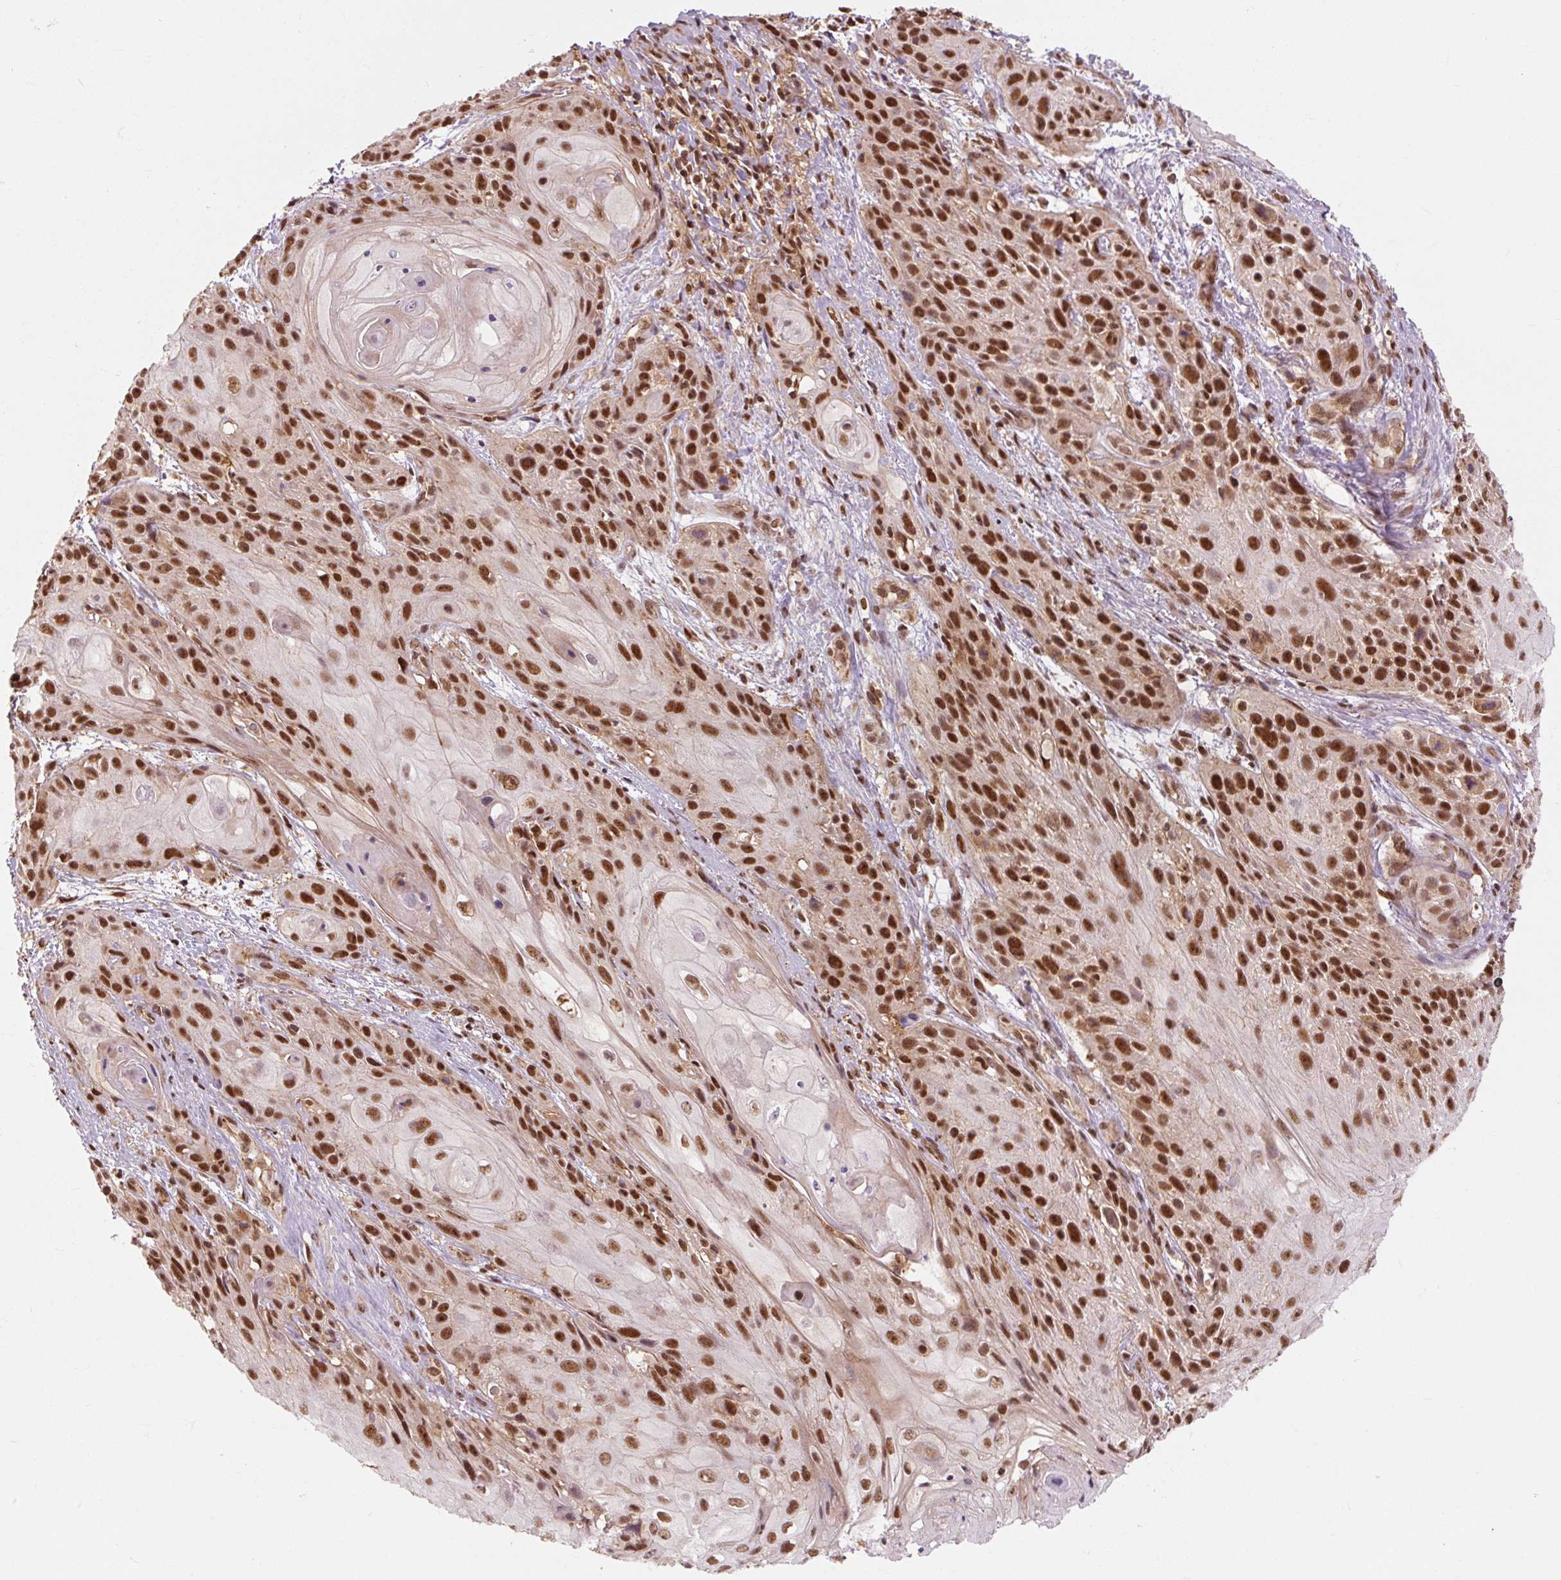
{"staining": {"intensity": "strong", "quantity": ">75%", "location": "nuclear"}, "tissue": "skin cancer", "cell_type": "Tumor cells", "image_type": "cancer", "snomed": [{"axis": "morphology", "description": "Squamous cell carcinoma, NOS"}, {"axis": "topography", "description": "Skin"}, {"axis": "topography", "description": "Vulva"}], "caption": "Skin cancer (squamous cell carcinoma) stained with DAB IHC demonstrates high levels of strong nuclear staining in approximately >75% of tumor cells.", "gene": "CSTF1", "patient": {"sex": "female", "age": 76}}